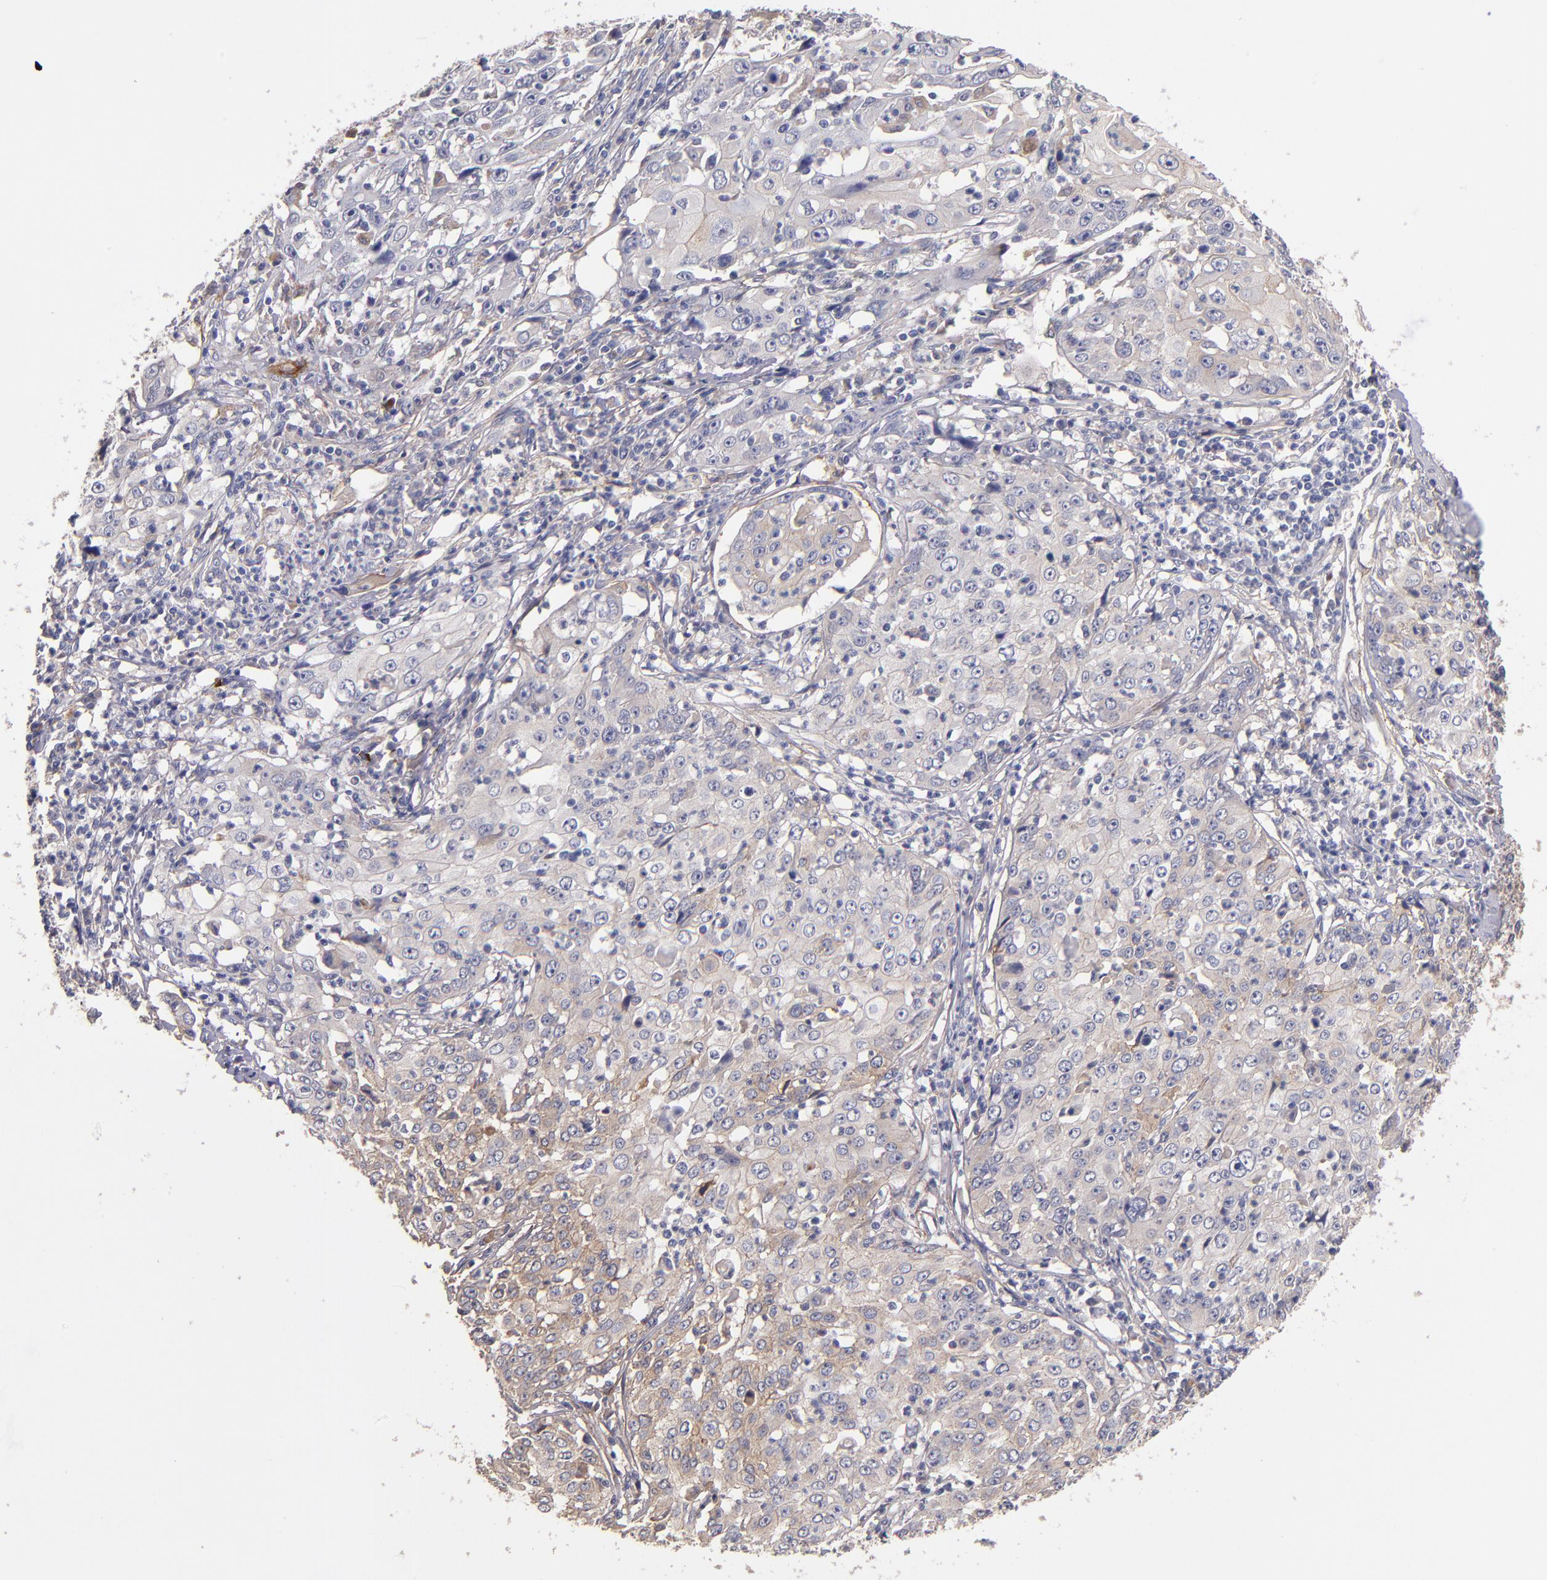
{"staining": {"intensity": "weak", "quantity": "<25%", "location": "cytoplasmic/membranous"}, "tissue": "cervical cancer", "cell_type": "Tumor cells", "image_type": "cancer", "snomed": [{"axis": "morphology", "description": "Squamous cell carcinoma, NOS"}, {"axis": "topography", "description": "Cervix"}], "caption": "Immunohistochemistry (IHC) histopathology image of human cervical squamous cell carcinoma stained for a protein (brown), which displays no expression in tumor cells.", "gene": "PLSCR4", "patient": {"sex": "female", "age": 39}}